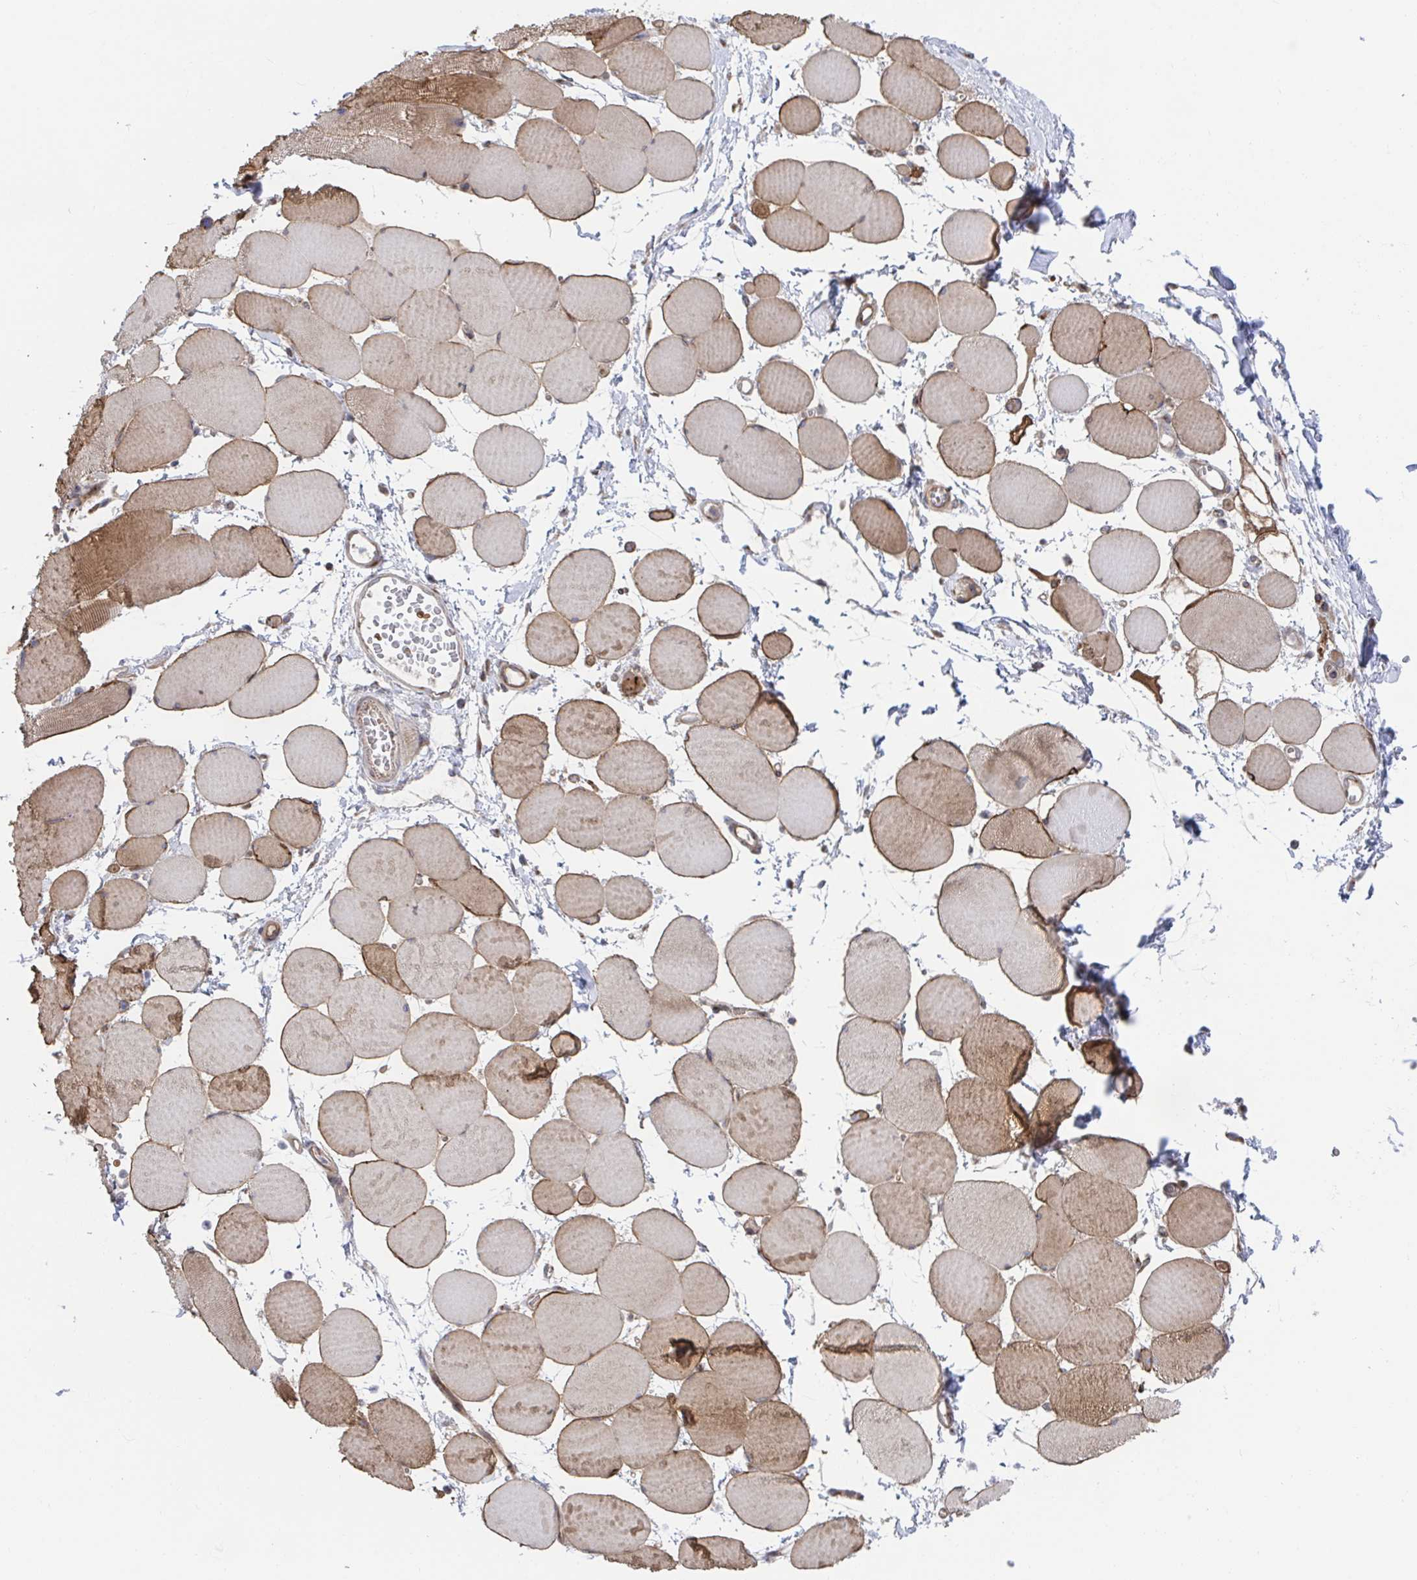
{"staining": {"intensity": "weak", "quantity": "25%-75%", "location": "cytoplasmic/membranous"}, "tissue": "skeletal muscle", "cell_type": "Myocytes", "image_type": "normal", "snomed": [{"axis": "morphology", "description": "Normal tissue, NOS"}, {"axis": "topography", "description": "Skeletal muscle"}], "caption": "The image displays staining of normal skeletal muscle, revealing weak cytoplasmic/membranous protein expression (brown color) within myocytes.", "gene": "FJX1", "patient": {"sex": "female", "age": 75}}